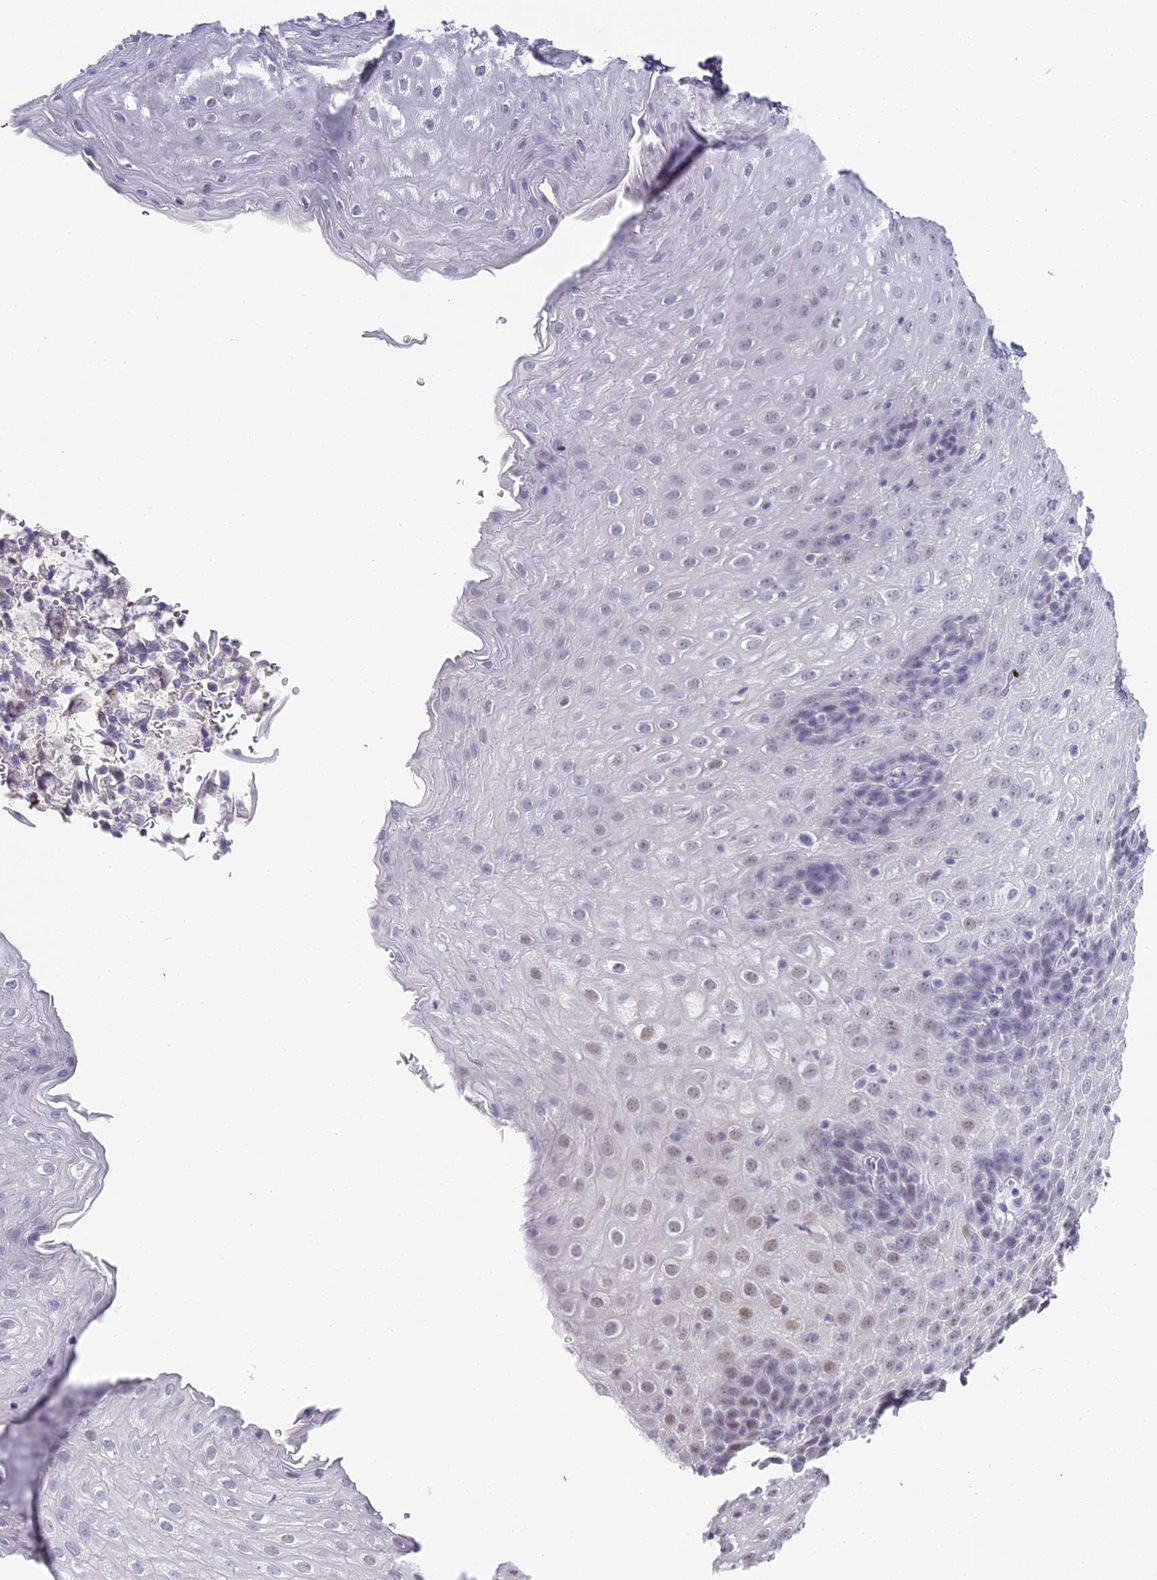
{"staining": {"intensity": "weak", "quantity": "25%-75%", "location": "nuclear"}, "tissue": "esophagus", "cell_type": "Squamous epithelial cells", "image_type": "normal", "snomed": [{"axis": "morphology", "description": "Normal tissue, NOS"}, {"axis": "topography", "description": "Esophagus"}], "caption": "Protein expression analysis of benign human esophagus reveals weak nuclear expression in approximately 25%-75% of squamous epithelial cells. The staining was performed using DAB (3,3'-diaminobenzidine), with brown indicating positive protein expression. Nuclei are stained blue with hematoxylin.", "gene": "ABHD14A", "patient": {"sex": "female", "age": 61}}